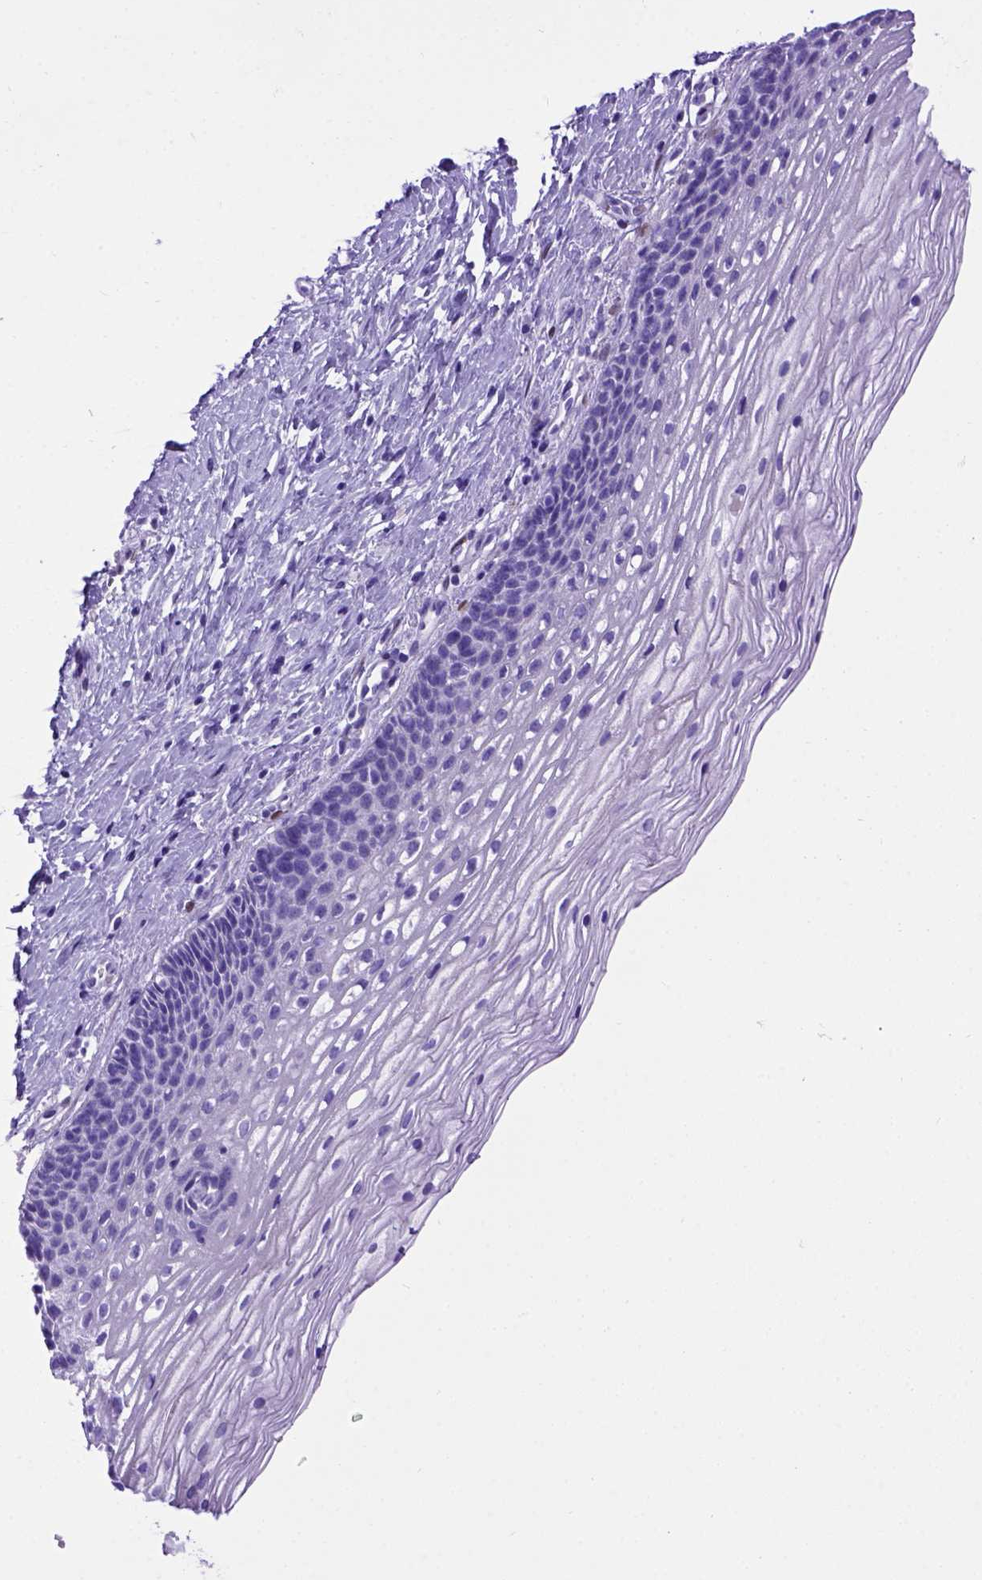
{"staining": {"intensity": "negative", "quantity": "none", "location": "none"}, "tissue": "cervix", "cell_type": "Glandular cells", "image_type": "normal", "snomed": [{"axis": "morphology", "description": "Normal tissue, NOS"}, {"axis": "topography", "description": "Cervix"}], "caption": "DAB (3,3'-diaminobenzidine) immunohistochemical staining of unremarkable cervix demonstrates no significant staining in glandular cells. Nuclei are stained in blue.", "gene": "MEOX2", "patient": {"sex": "female", "age": 34}}